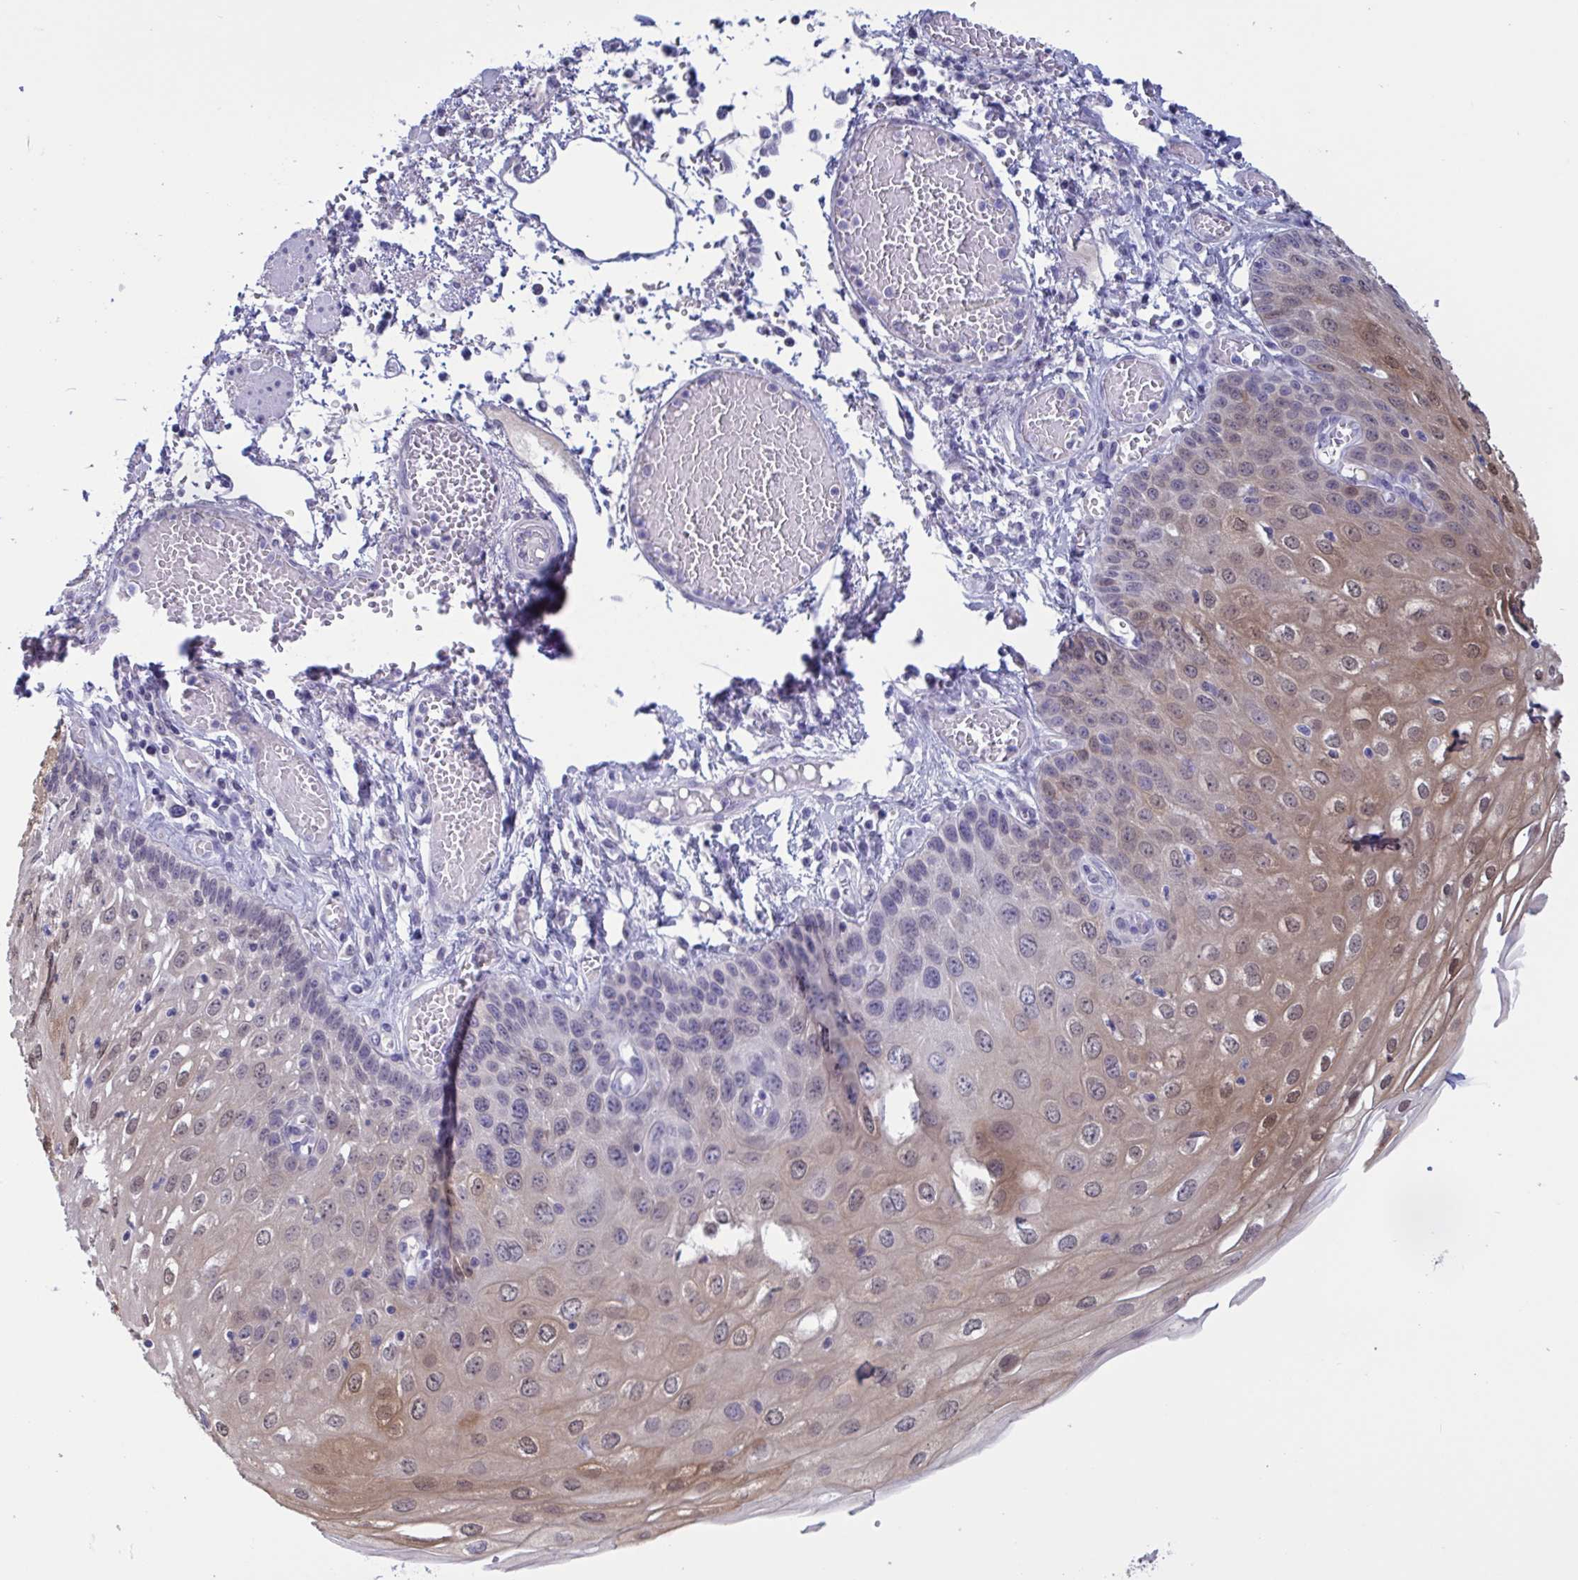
{"staining": {"intensity": "moderate", "quantity": "25%-75%", "location": "cytoplasmic/membranous,nuclear"}, "tissue": "esophagus", "cell_type": "Squamous epithelial cells", "image_type": "normal", "snomed": [{"axis": "morphology", "description": "Normal tissue, NOS"}, {"axis": "morphology", "description": "Adenocarcinoma, NOS"}, {"axis": "topography", "description": "Esophagus"}], "caption": "A high-resolution photomicrograph shows immunohistochemistry (IHC) staining of unremarkable esophagus, which reveals moderate cytoplasmic/membranous,nuclear positivity in about 25%-75% of squamous epithelial cells. Nuclei are stained in blue.", "gene": "SERPINB13", "patient": {"sex": "male", "age": 81}}